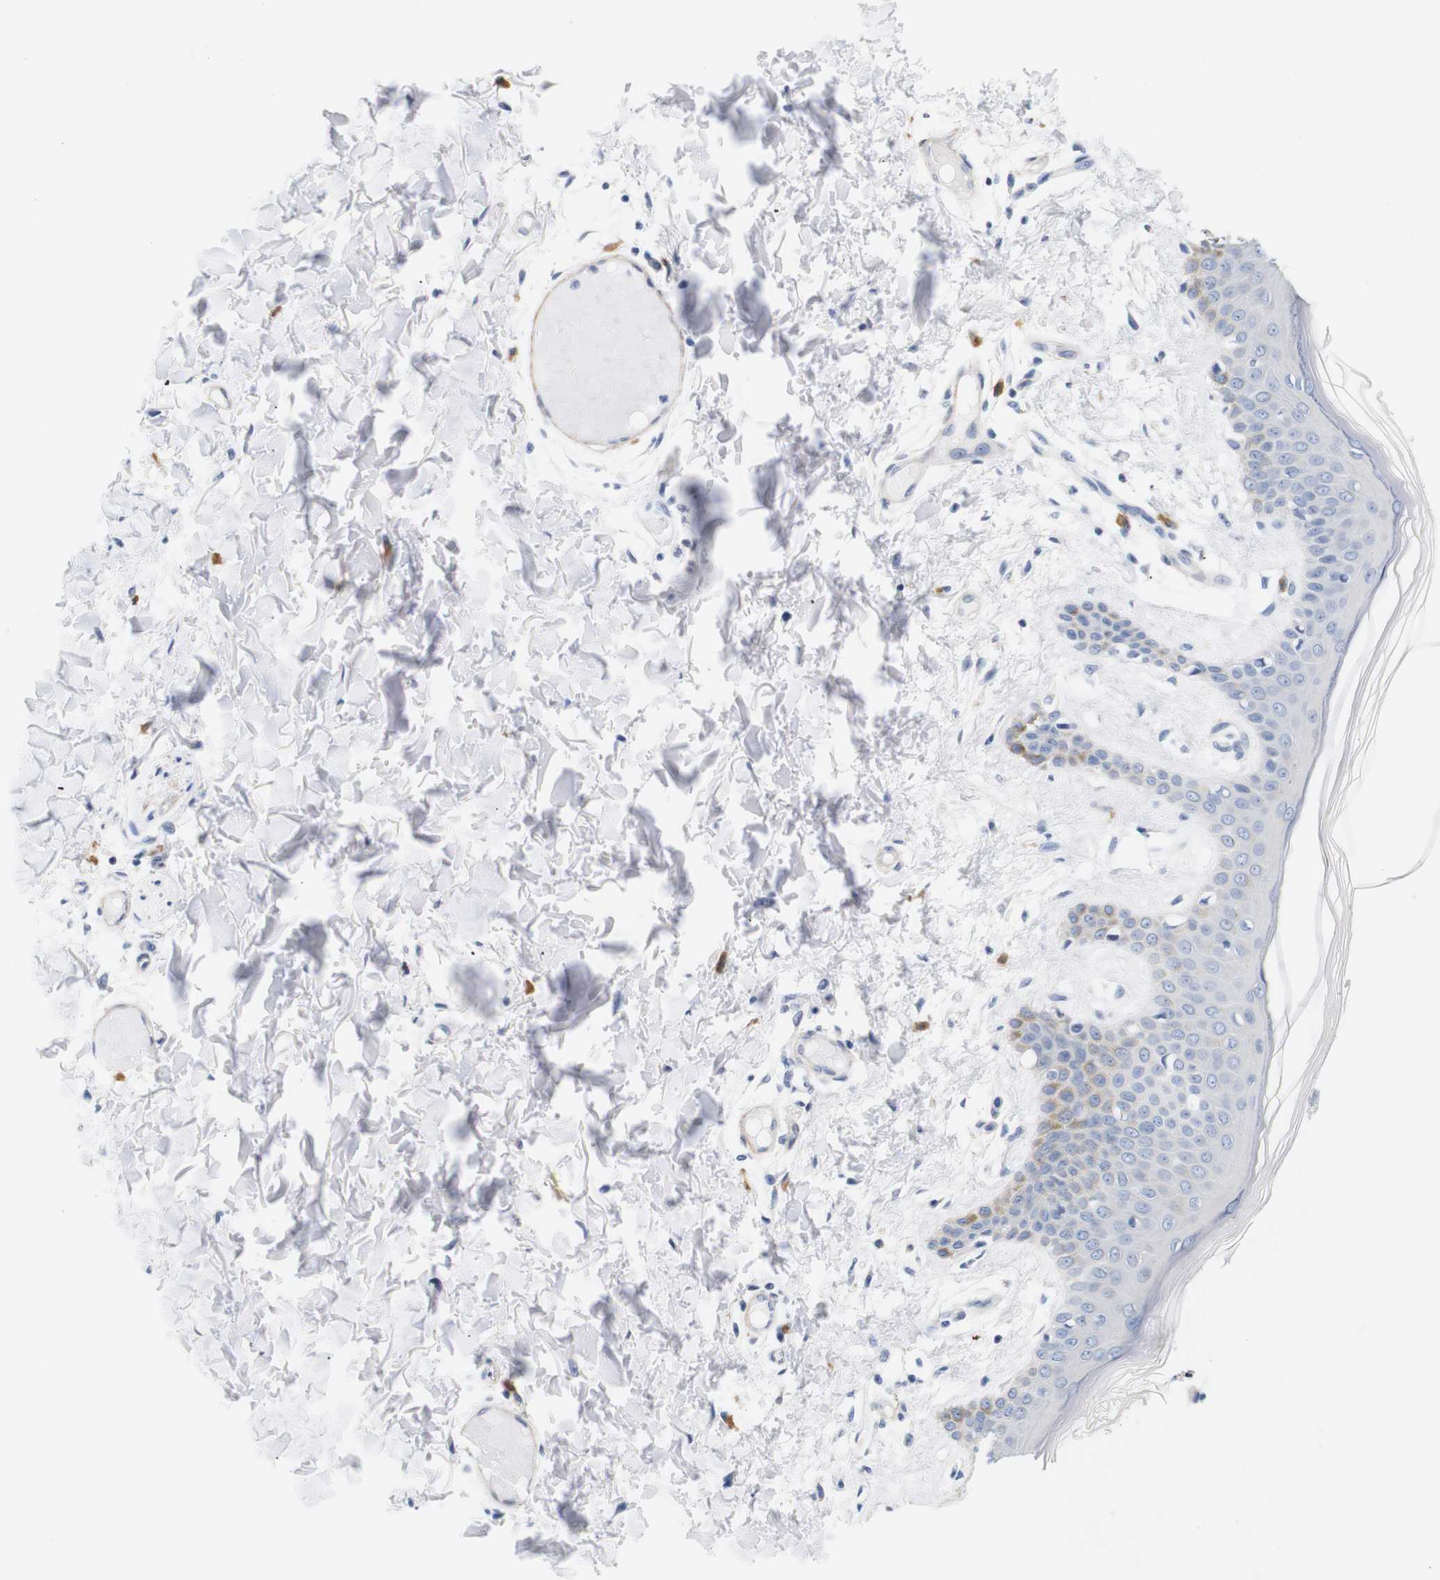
{"staining": {"intensity": "negative", "quantity": "none", "location": "none"}, "tissue": "skin", "cell_type": "Fibroblasts", "image_type": "normal", "snomed": [{"axis": "morphology", "description": "Normal tissue, NOS"}, {"axis": "topography", "description": "Skin"}], "caption": "This is a image of IHC staining of benign skin, which shows no staining in fibroblasts.", "gene": "STMN3", "patient": {"sex": "male", "age": 53}}